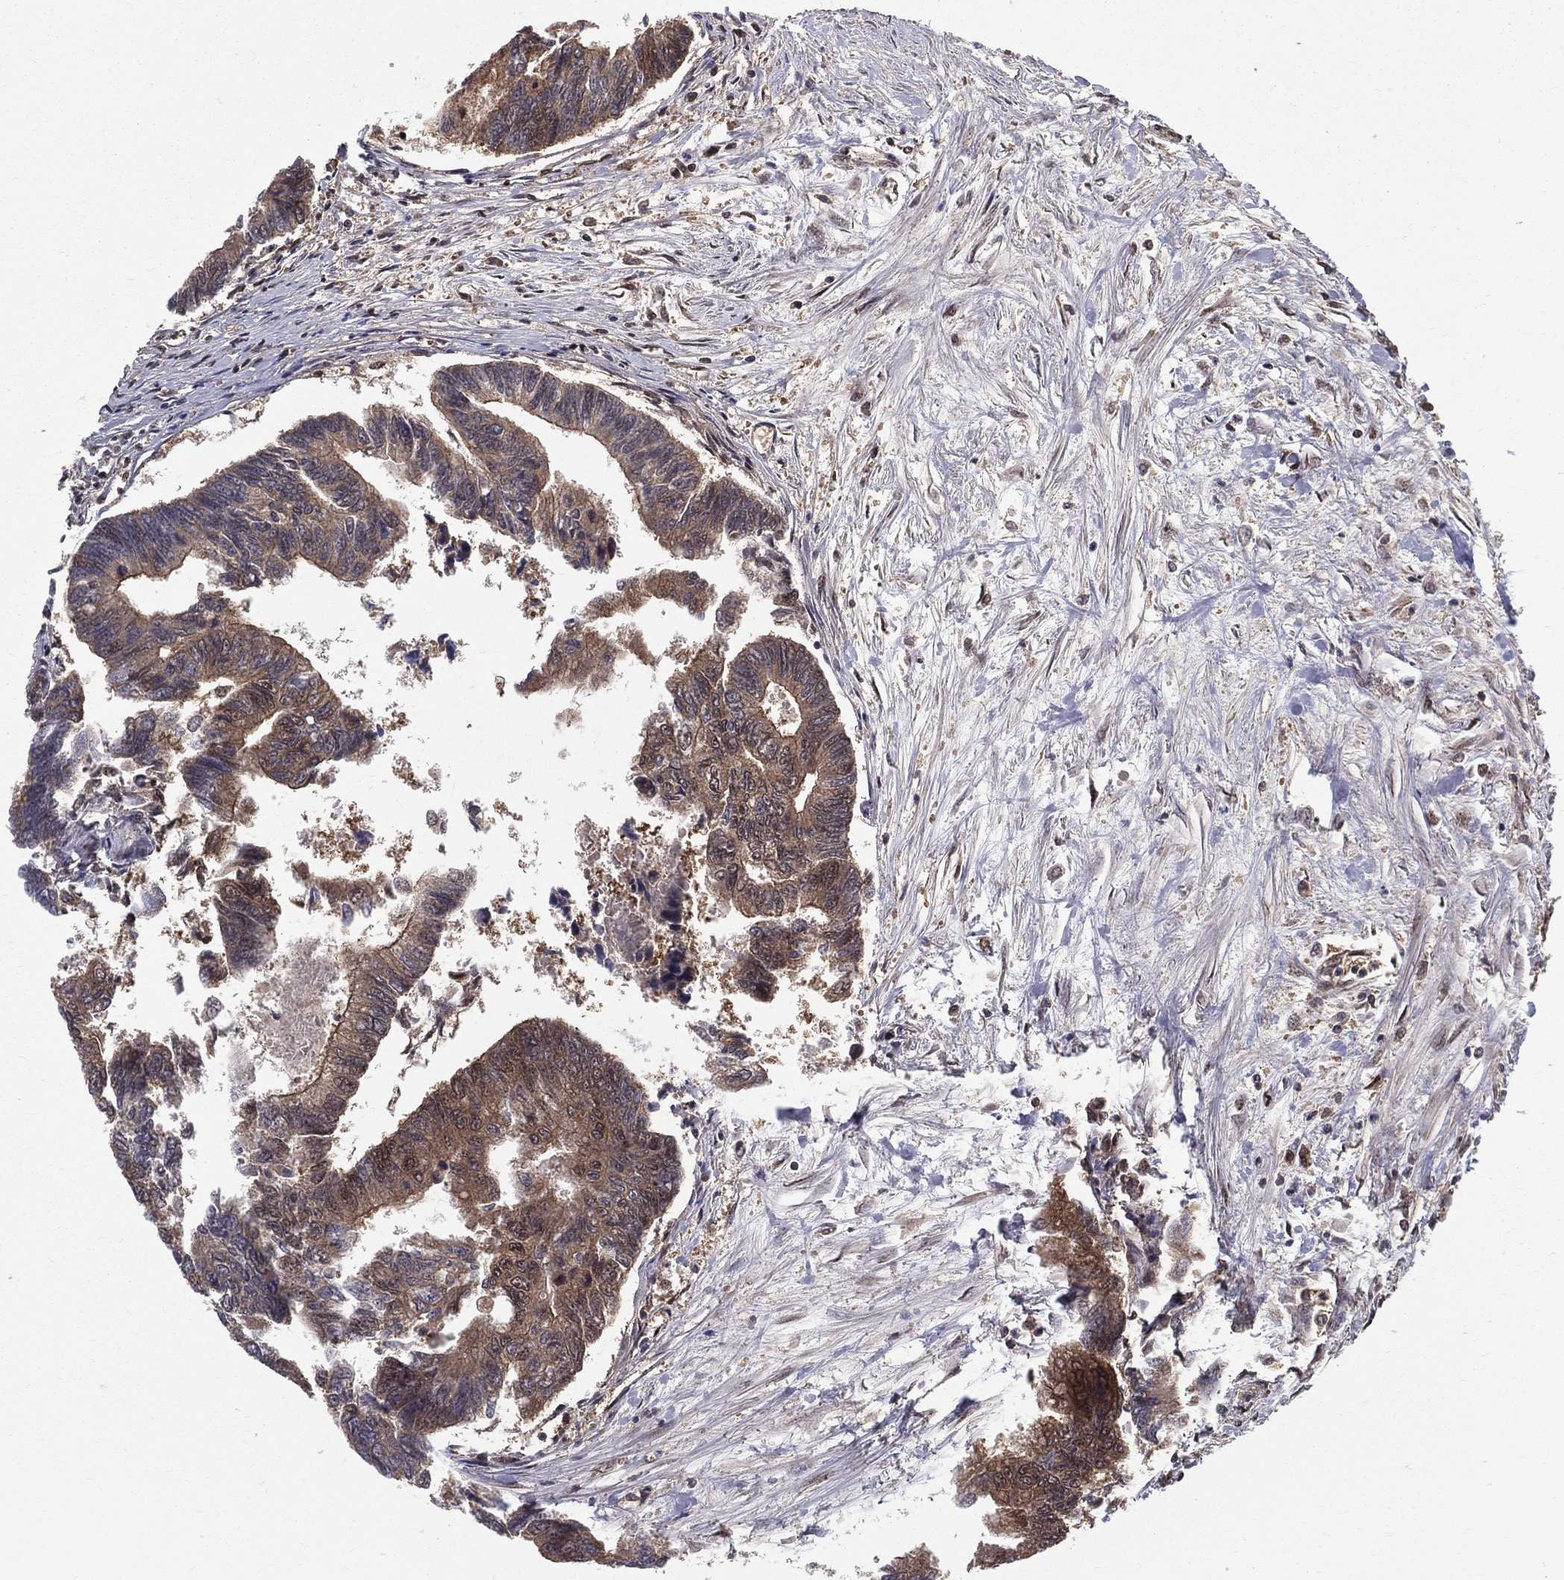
{"staining": {"intensity": "weak", "quantity": "25%-75%", "location": "cytoplasmic/membranous"}, "tissue": "colorectal cancer", "cell_type": "Tumor cells", "image_type": "cancer", "snomed": [{"axis": "morphology", "description": "Adenocarcinoma, NOS"}, {"axis": "topography", "description": "Colon"}], "caption": "DAB (3,3'-diaminobenzidine) immunohistochemical staining of colorectal cancer exhibits weak cytoplasmic/membranous protein expression in about 25%-75% of tumor cells.", "gene": "CARM1", "patient": {"sex": "female", "age": 65}}